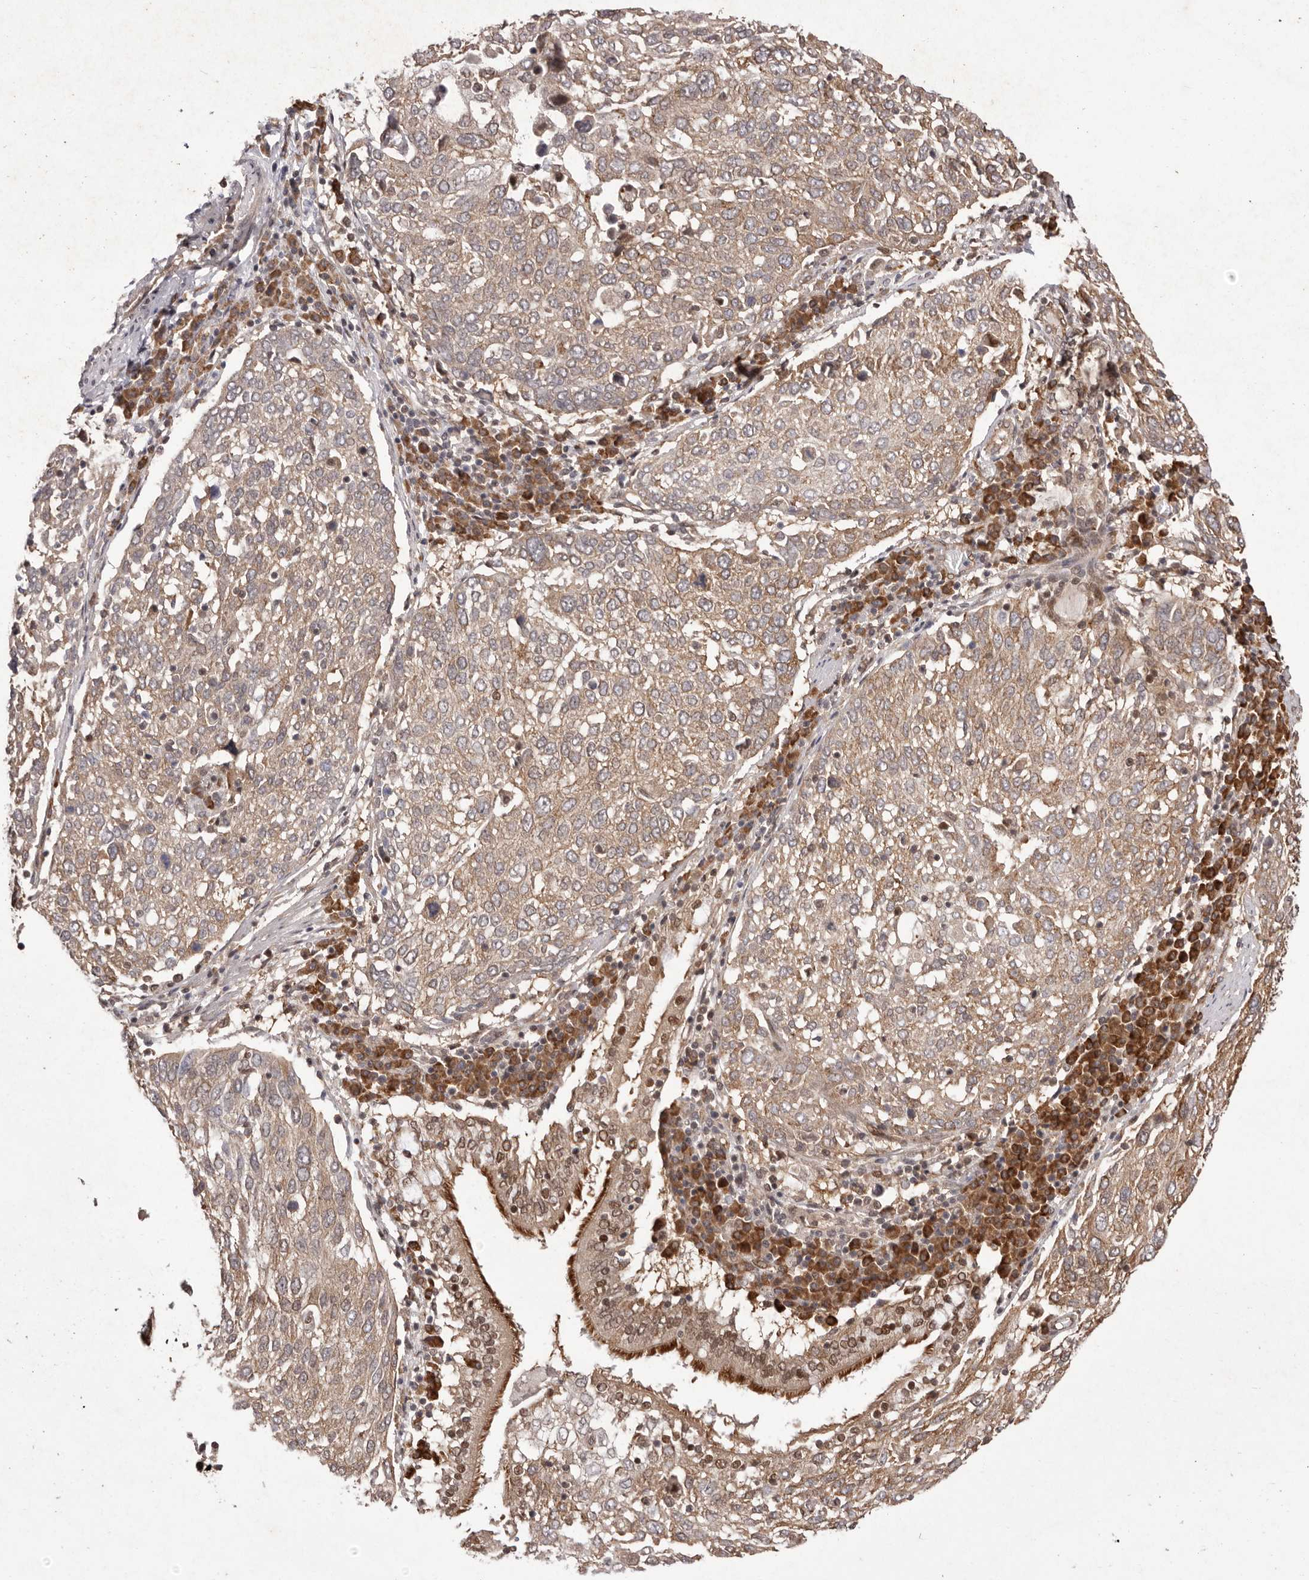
{"staining": {"intensity": "weak", "quantity": ">75%", "location": "cytoplasmic/membranous"}, "tissue": "lung cancer", "cell_type": "Tumor cells", "image_type": "cancer", "snomed": [{"axis": "morphology", "description": "Squamous cell carcinoma, NOS"}, {"axis": "topography", "description": "Lung"}], "caption": "Immunohistochemical staining of human lung cancer (squamous cell carcinoma) shows low levels of weak cytoplasmic/membranous staining in about >75% of tumor cells.", "gene": "LRGUK", "patient": {"sex": "male", "age": 65}}